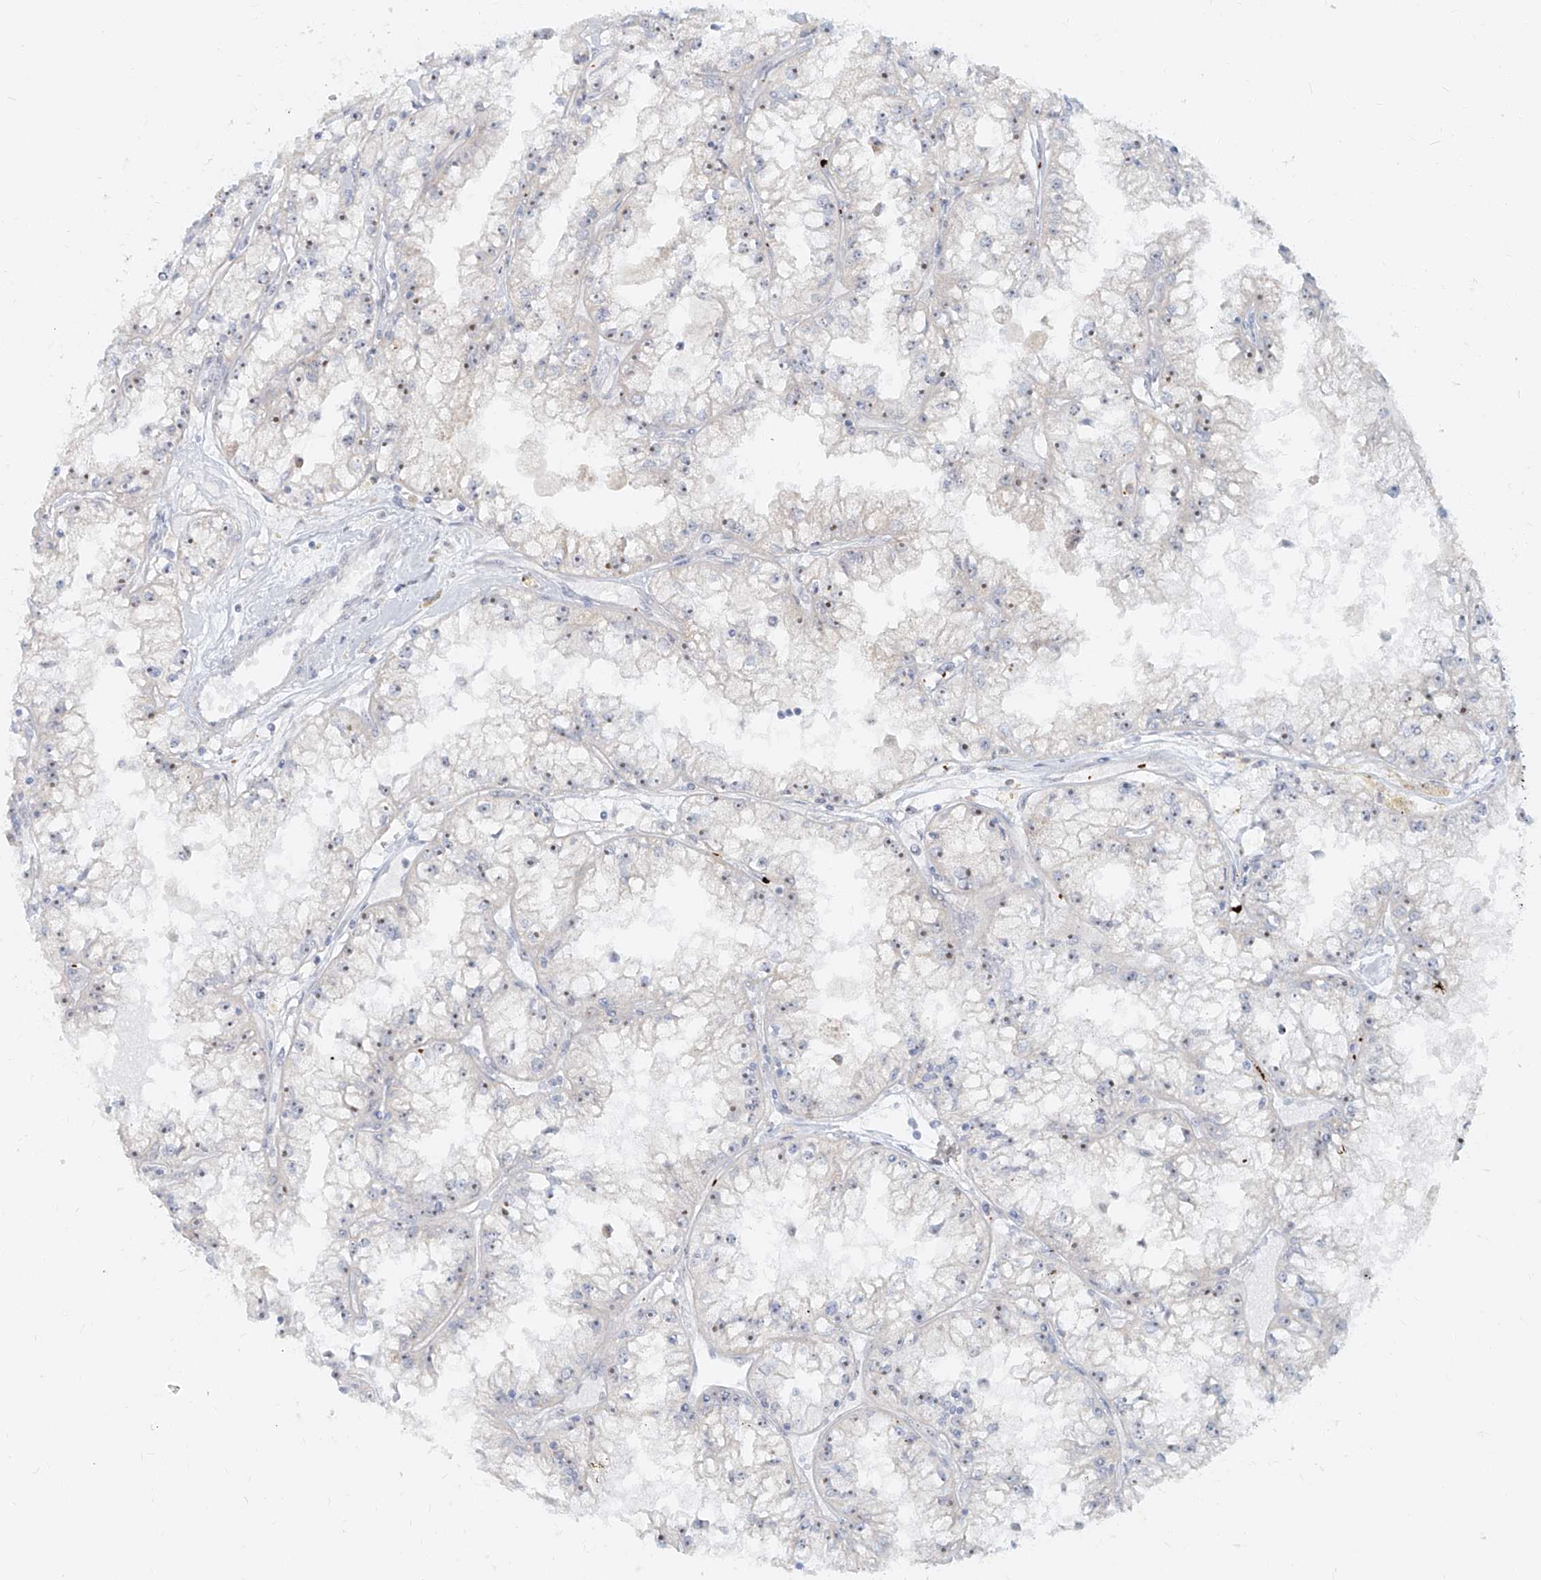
{"staining": {"intensity": "weak", "quantity": "<25%", "location": "nuclear"}, "tissue": "renal cancer", "cell_type": "Tumor cells", "image_type": "cancer", "snomed": [{"axis": "morphology", "description": "Adenocarcinoma, NOS"}, {"axis": "topography", "description": "Kidney"}], "caption": "There is no significant staining in tumor cells of renal adenocarcinoma.", "gene": "BYSL", "patient": {"sex": "male", "age": 56}}